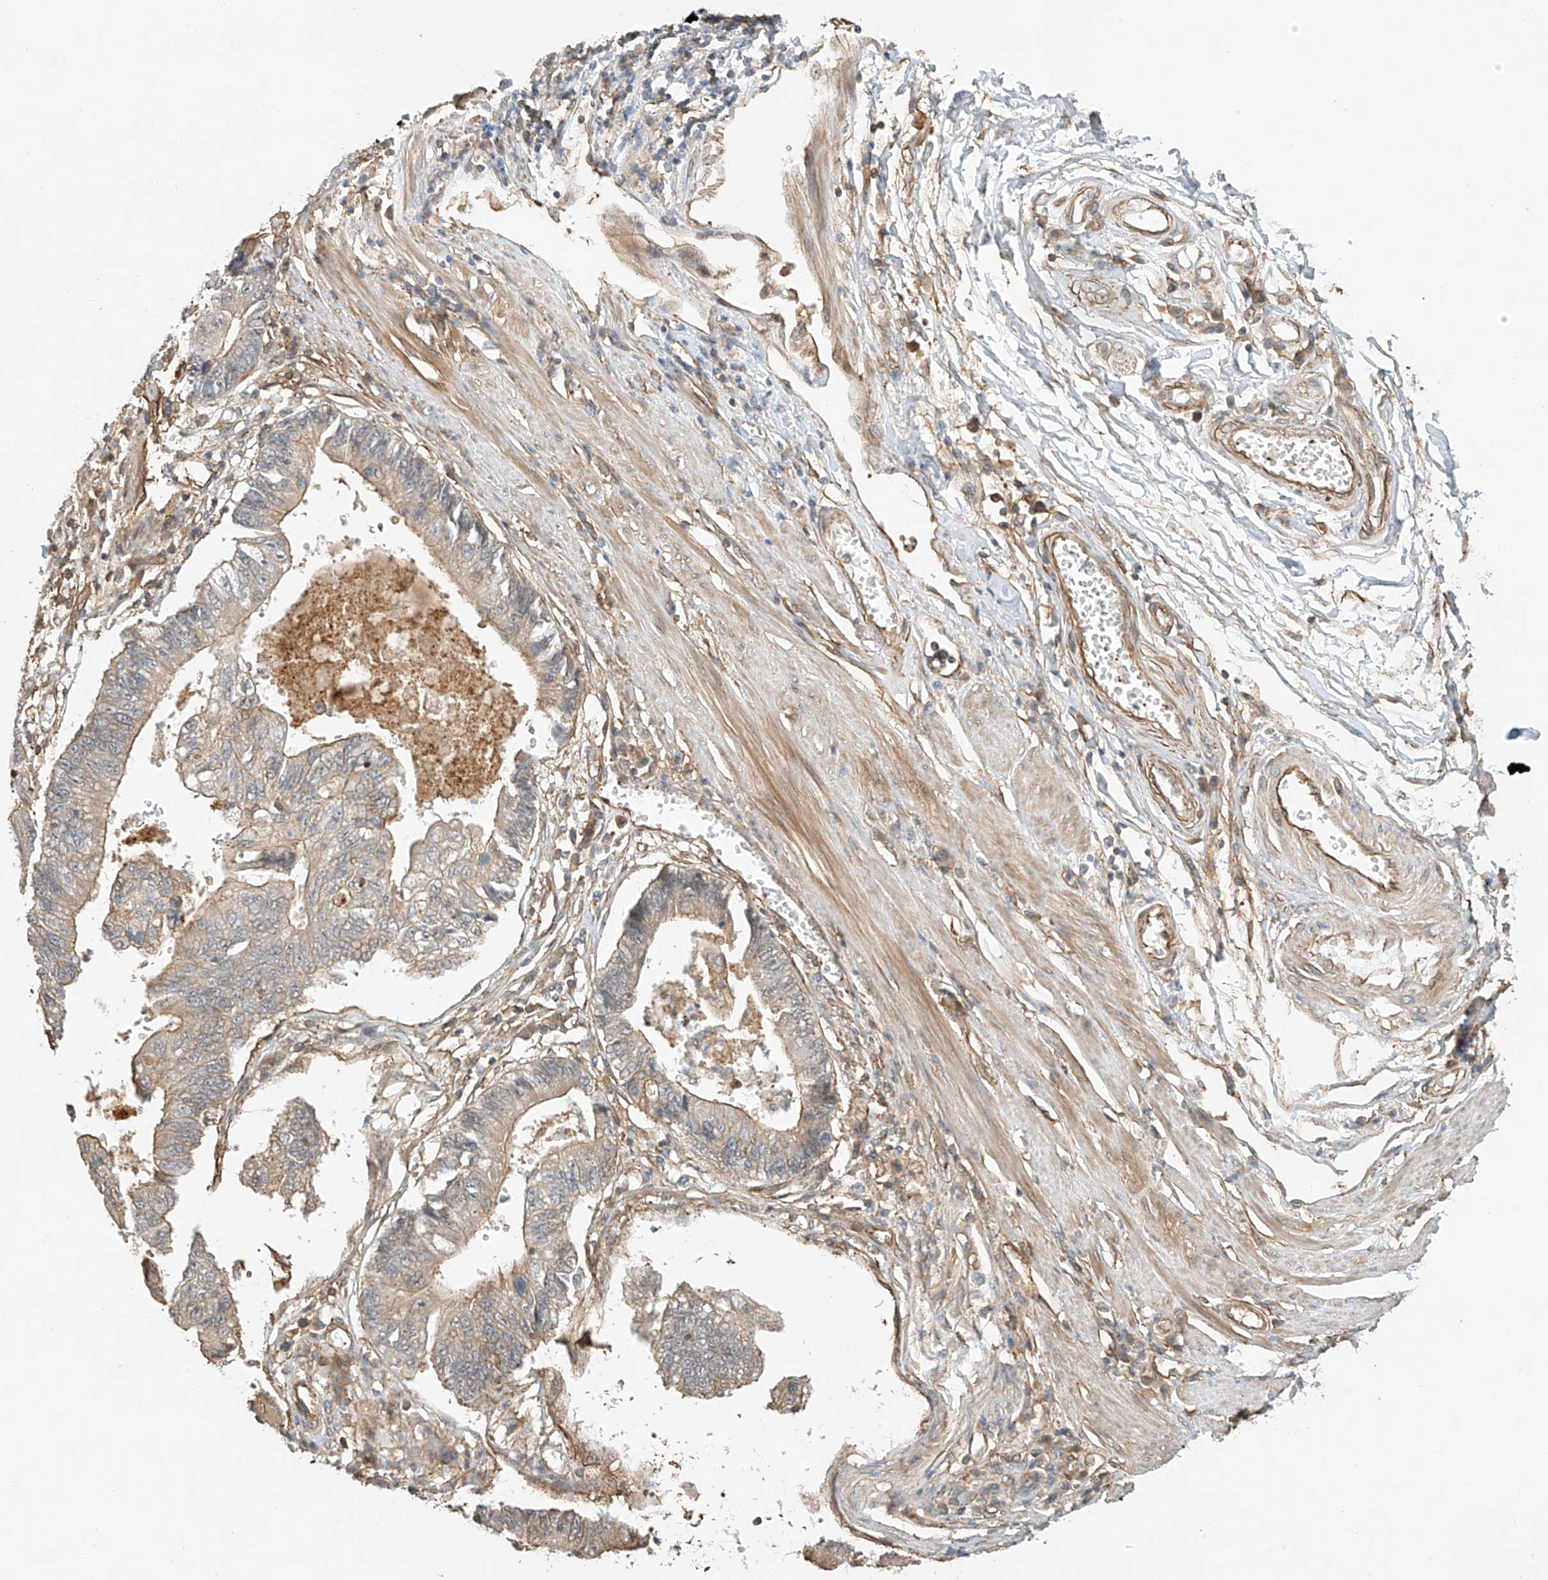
{"staining": {"intensity": "weak", "quantity": "25%-75%", "location": "cytoplasmic/membranous"}, "tissue": "stomach cancer", "cell_type": "Tumor cells", "image_type": "cancer", "snomed": [{"axis": "morphology", "description": "Adenocarcinoma, NOS"}, {"axis": "topography", "description": "Stomach"}], "caption": "Immunohistochemical staining of human stomach adenocarcinoma exhibits low levels of weak cytoplasmic/membranous protein staining in approximately 25%-75% of tumor cells.", "gene": "CSMD3", "patient": {"sex": "male", "age": 59}}